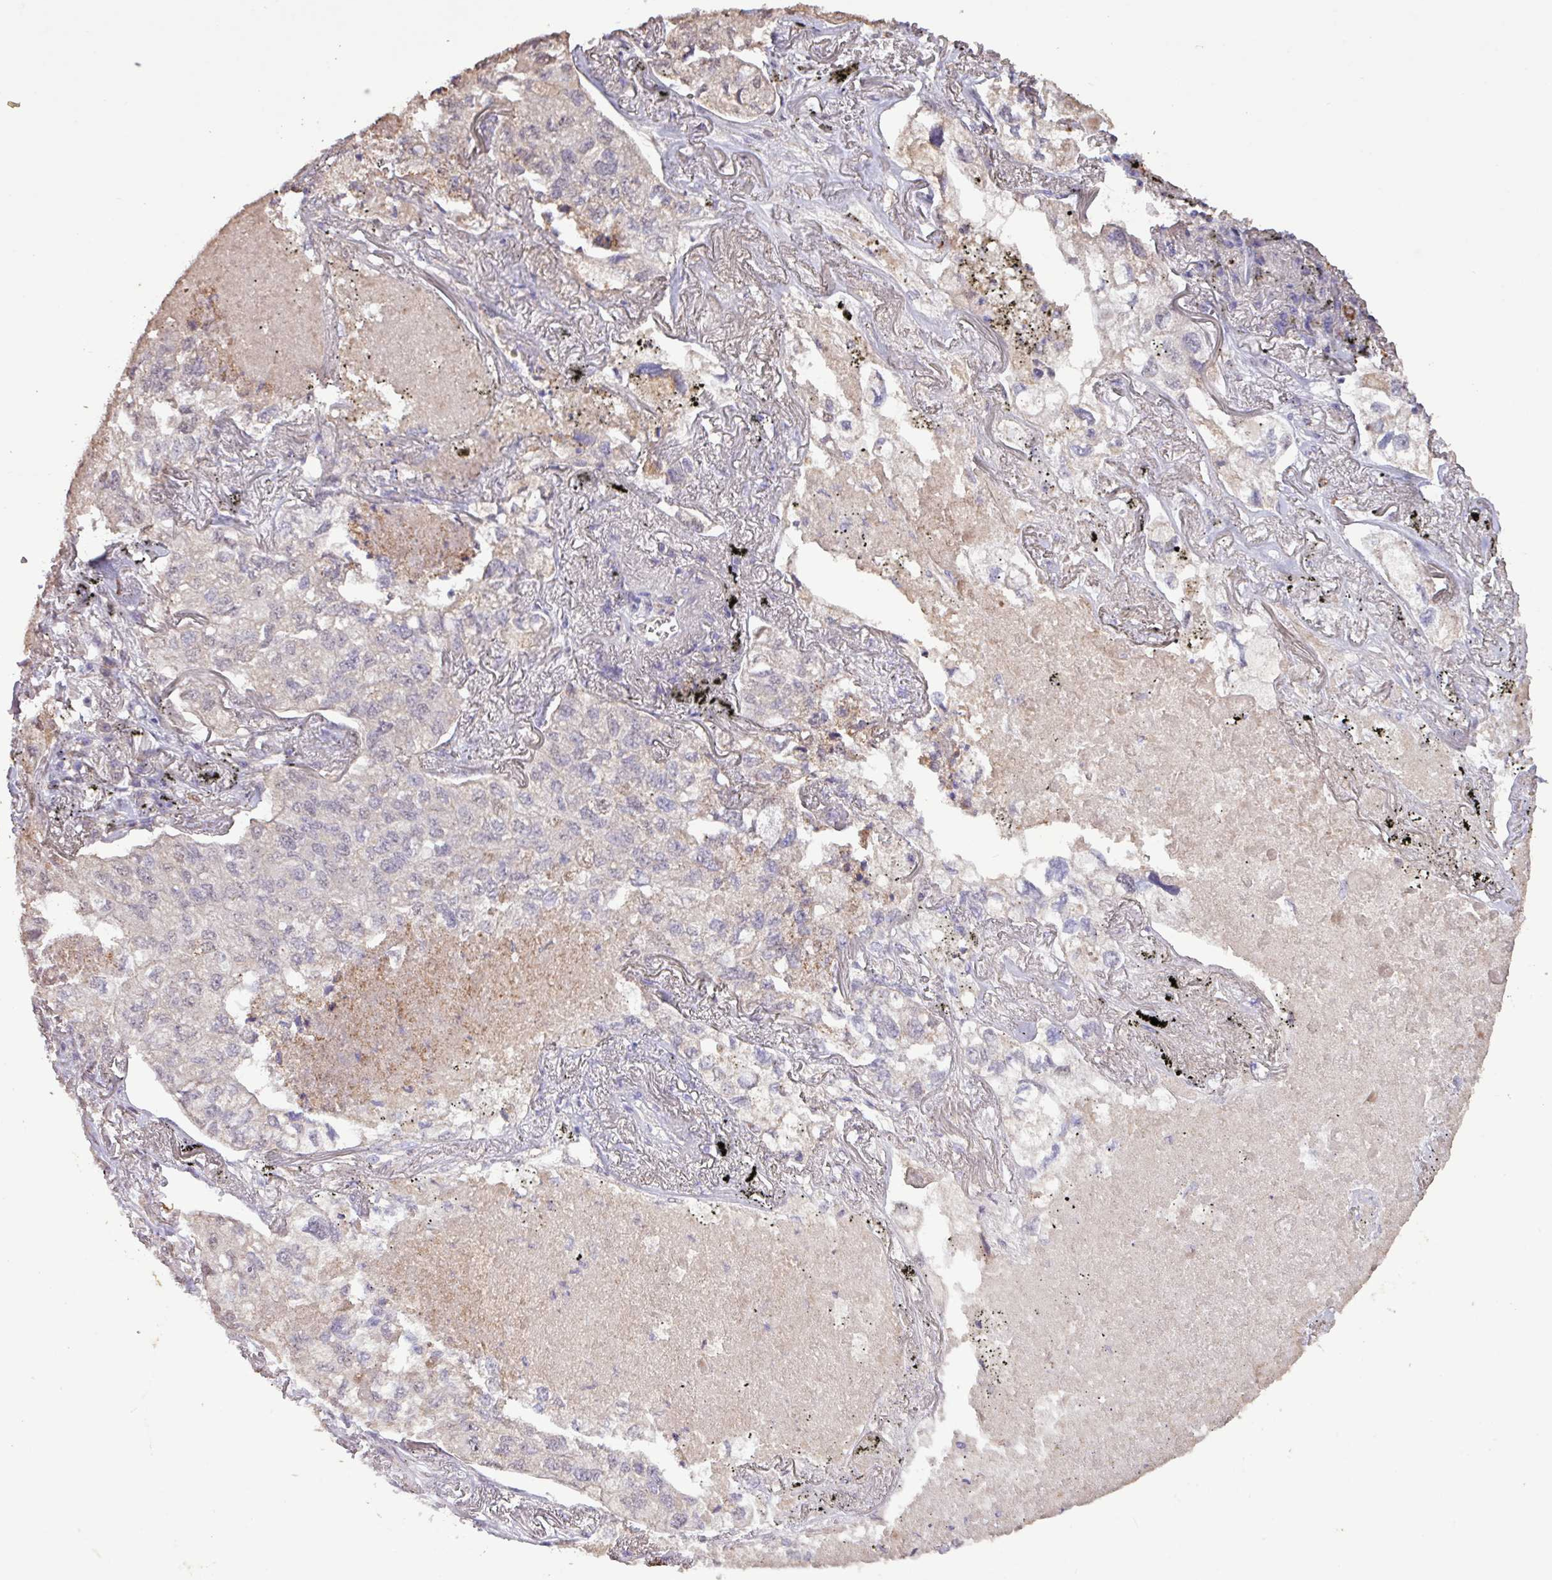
{"staining": {"intensity": "weak", "quantity": "25%-75%", "location": "cytoplasmic/membranous"}, "tissue": "lung cancer", "cell_type": "Tumor cells", "image_type": "cancer", "snomed": [{"axis": "morphology", "description": "Adenocarcinoma, NOS"}, {"axis": "topography", "description": "Lung"}], "caption": "Lung adenocarcinoma was stained to show a protein in brown. There is low levels of weak cytoplasmic/membranous positivity in approximately 25%-75% of tumor cells. (IHC, brightfield microscopy, high magnification).", "gene": "L3MBTL3", "patient": {"sex": "male", "age": 65}}